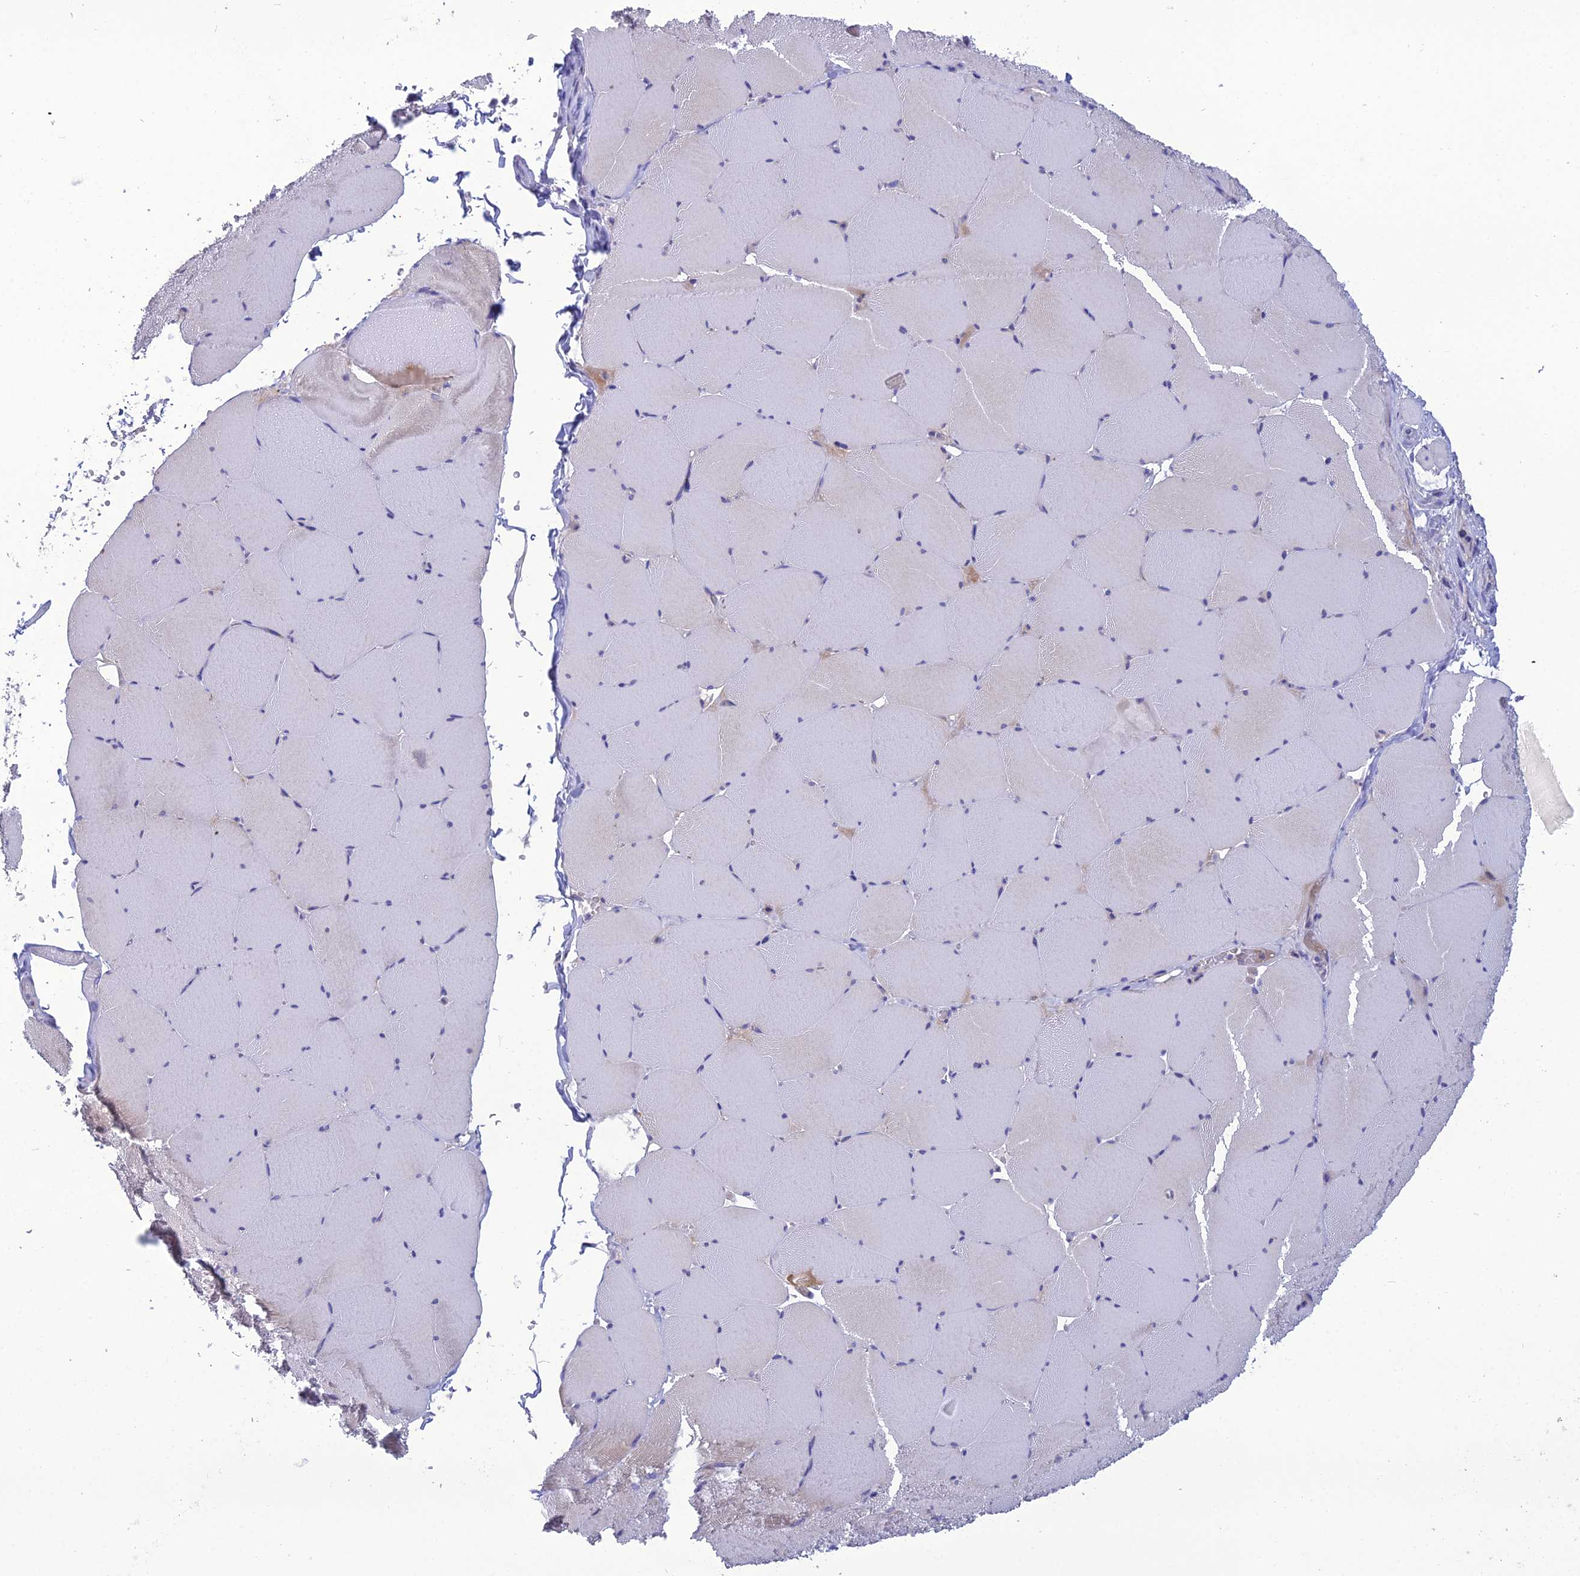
{"staining": {"intensity": "weak", "quantity": "<25%", "location": "cytoplasmic/membranous"}, "tissue": "skeletal muscle", "cell_type": "Myocytes", "image_type": "normal", "snomed": [{"axis": "morphology", "description": "Normal tissue, NOS"}, {"axis": "topography", "description": "Skeletal muscle"}, {"axis": "topography", "description": "Head-Neck"}], "caption": "This is an immunohistochemistry (IHC) photomicrograph of unremarkable skeletal muscle. There is no staining in myocytes.", "gene": "OR56B1", "patient": {"sex": "male", "age": 66}}